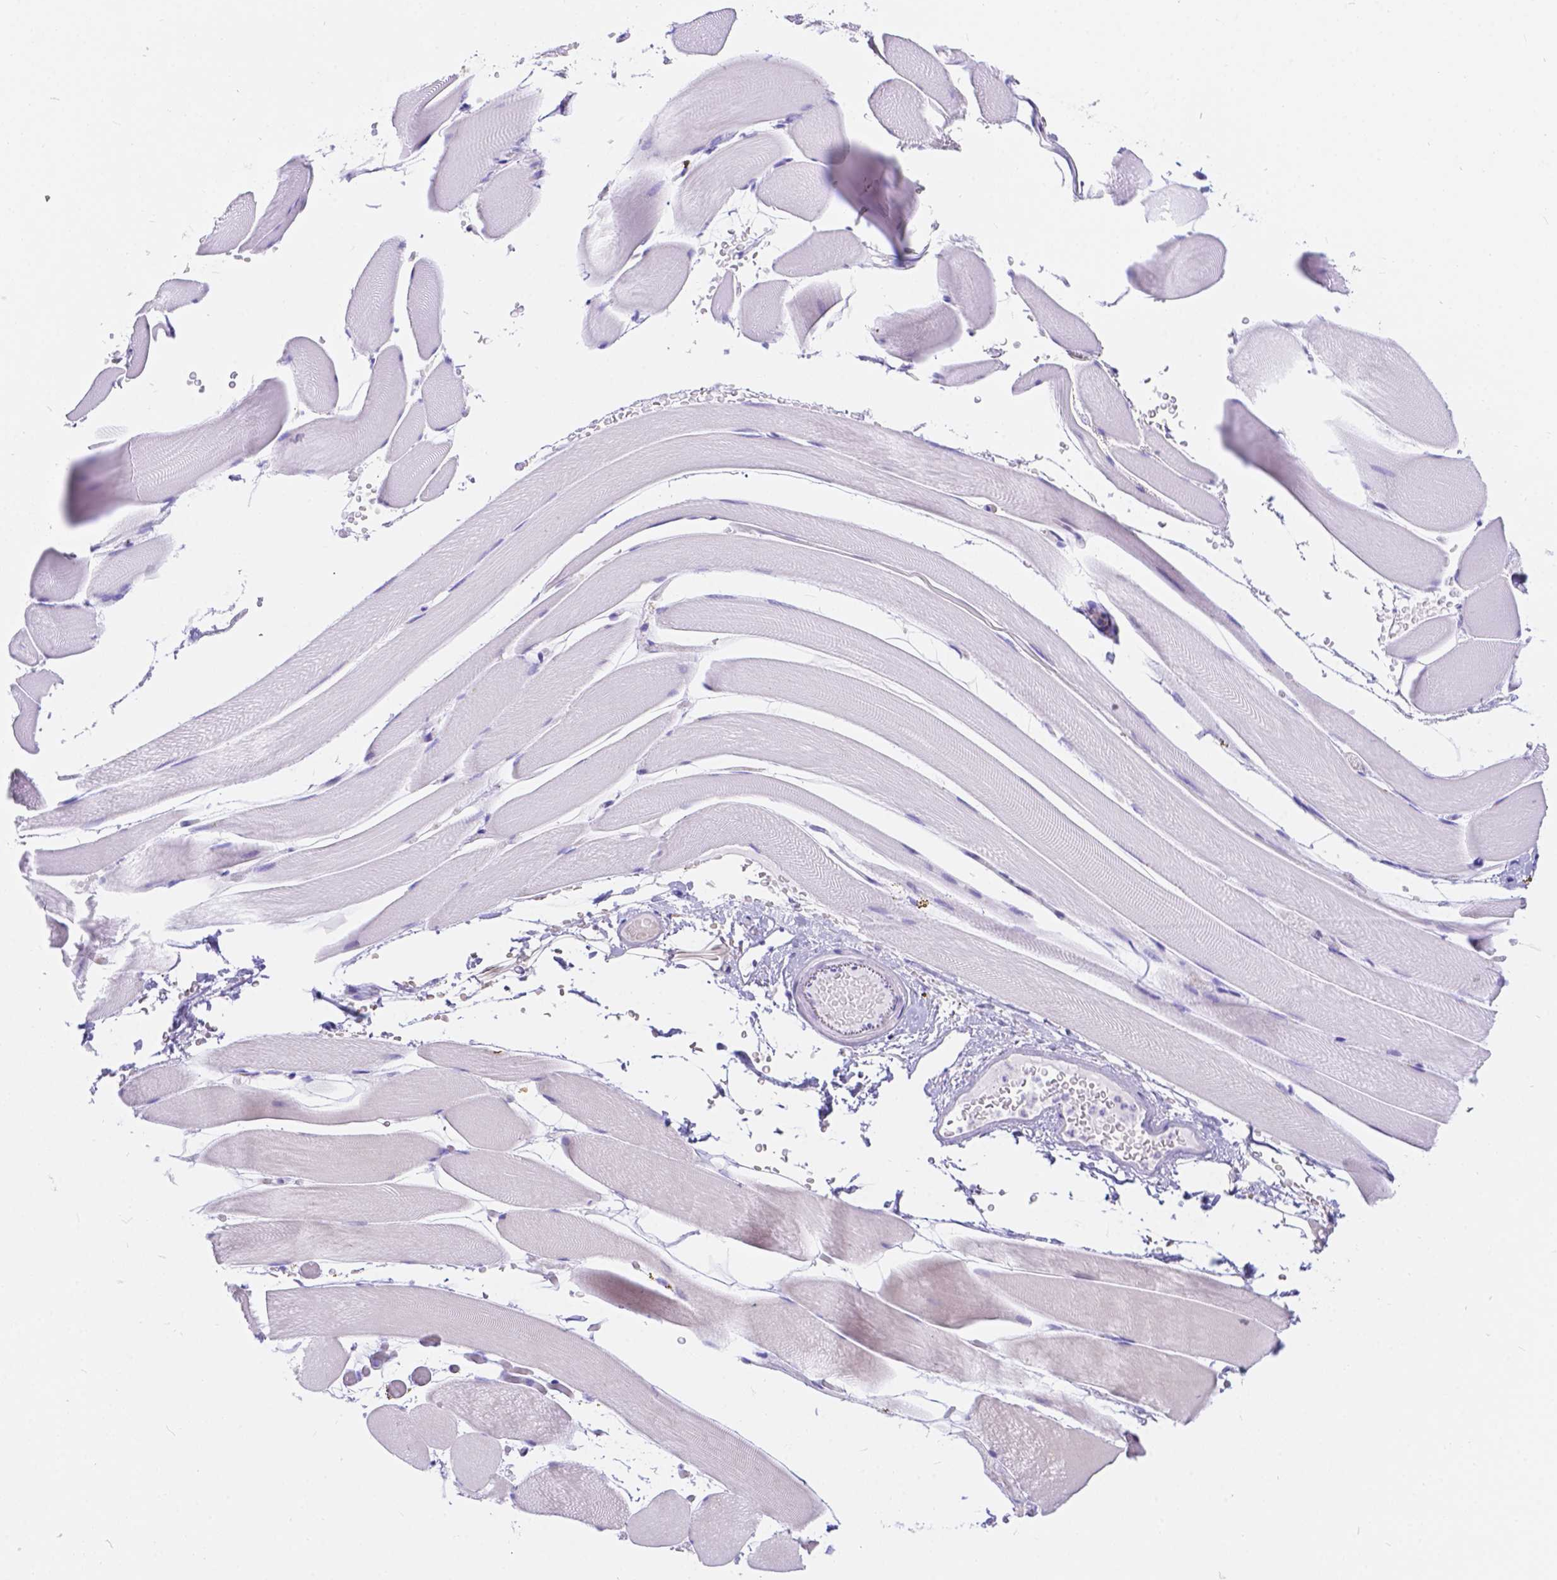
{"staining": {"intensity": "negative", "quantity": "none", "location": "none"}, "tissue": "skeletal muscle", "cell_type": "Myocytes", "image_type": "normal", "snomed": [{"axis": "morphology", "description": "Normal tissue, NOS"}, {"axis": "topography", "description": "Skeletal muscle"}], "caption": "This is a photomicrograph of immunohistochemistry staining of unremarkable skeletal muscle, which shows no expression in myocytes. (Immunohistochemistry, brightfield microscopy, high magnification).", "gene": "KLHL10", "patient": {"sex": "female", "age": 37}}